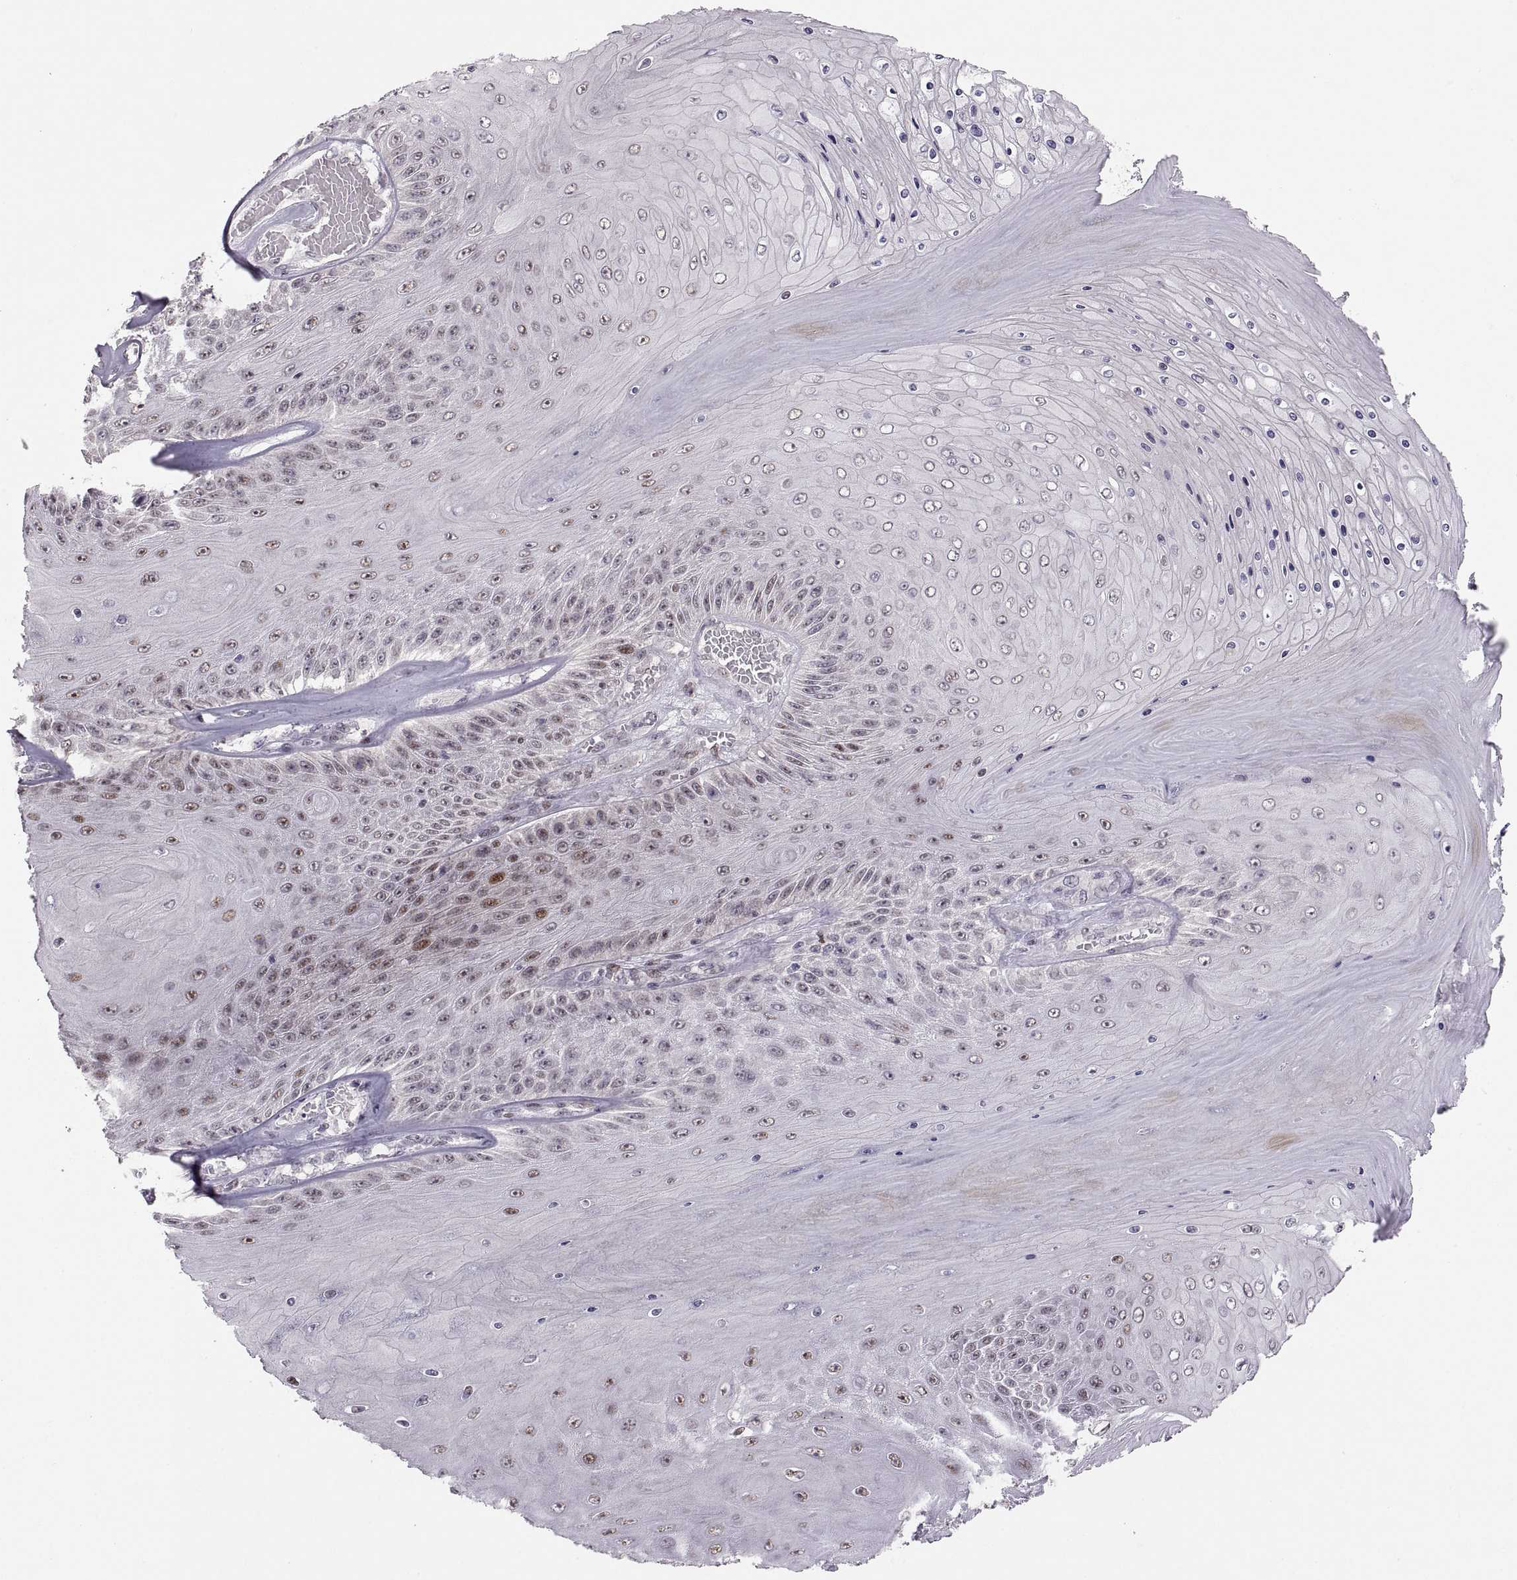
{"staining": {"intensity": "strong", "quantity": "<25%", "location": "nuclear"}, "tissue": "skin cancer", "cell_type": "Tumor cells", "image_type": "cancer", "snomed": [{"axis": "morphology", "description": "Squamous cell carcinoma, NOS"}, {"axis": "topography", "description": "Skin"}], "caption": "The image demonstrates a brown stain indicating the presence of a protein in the nuclear of tumor cells in skin cancer (squamous cell carcinoma).", "gene": "SNAI1", "patient": {"sex": "male", "age": 62}}